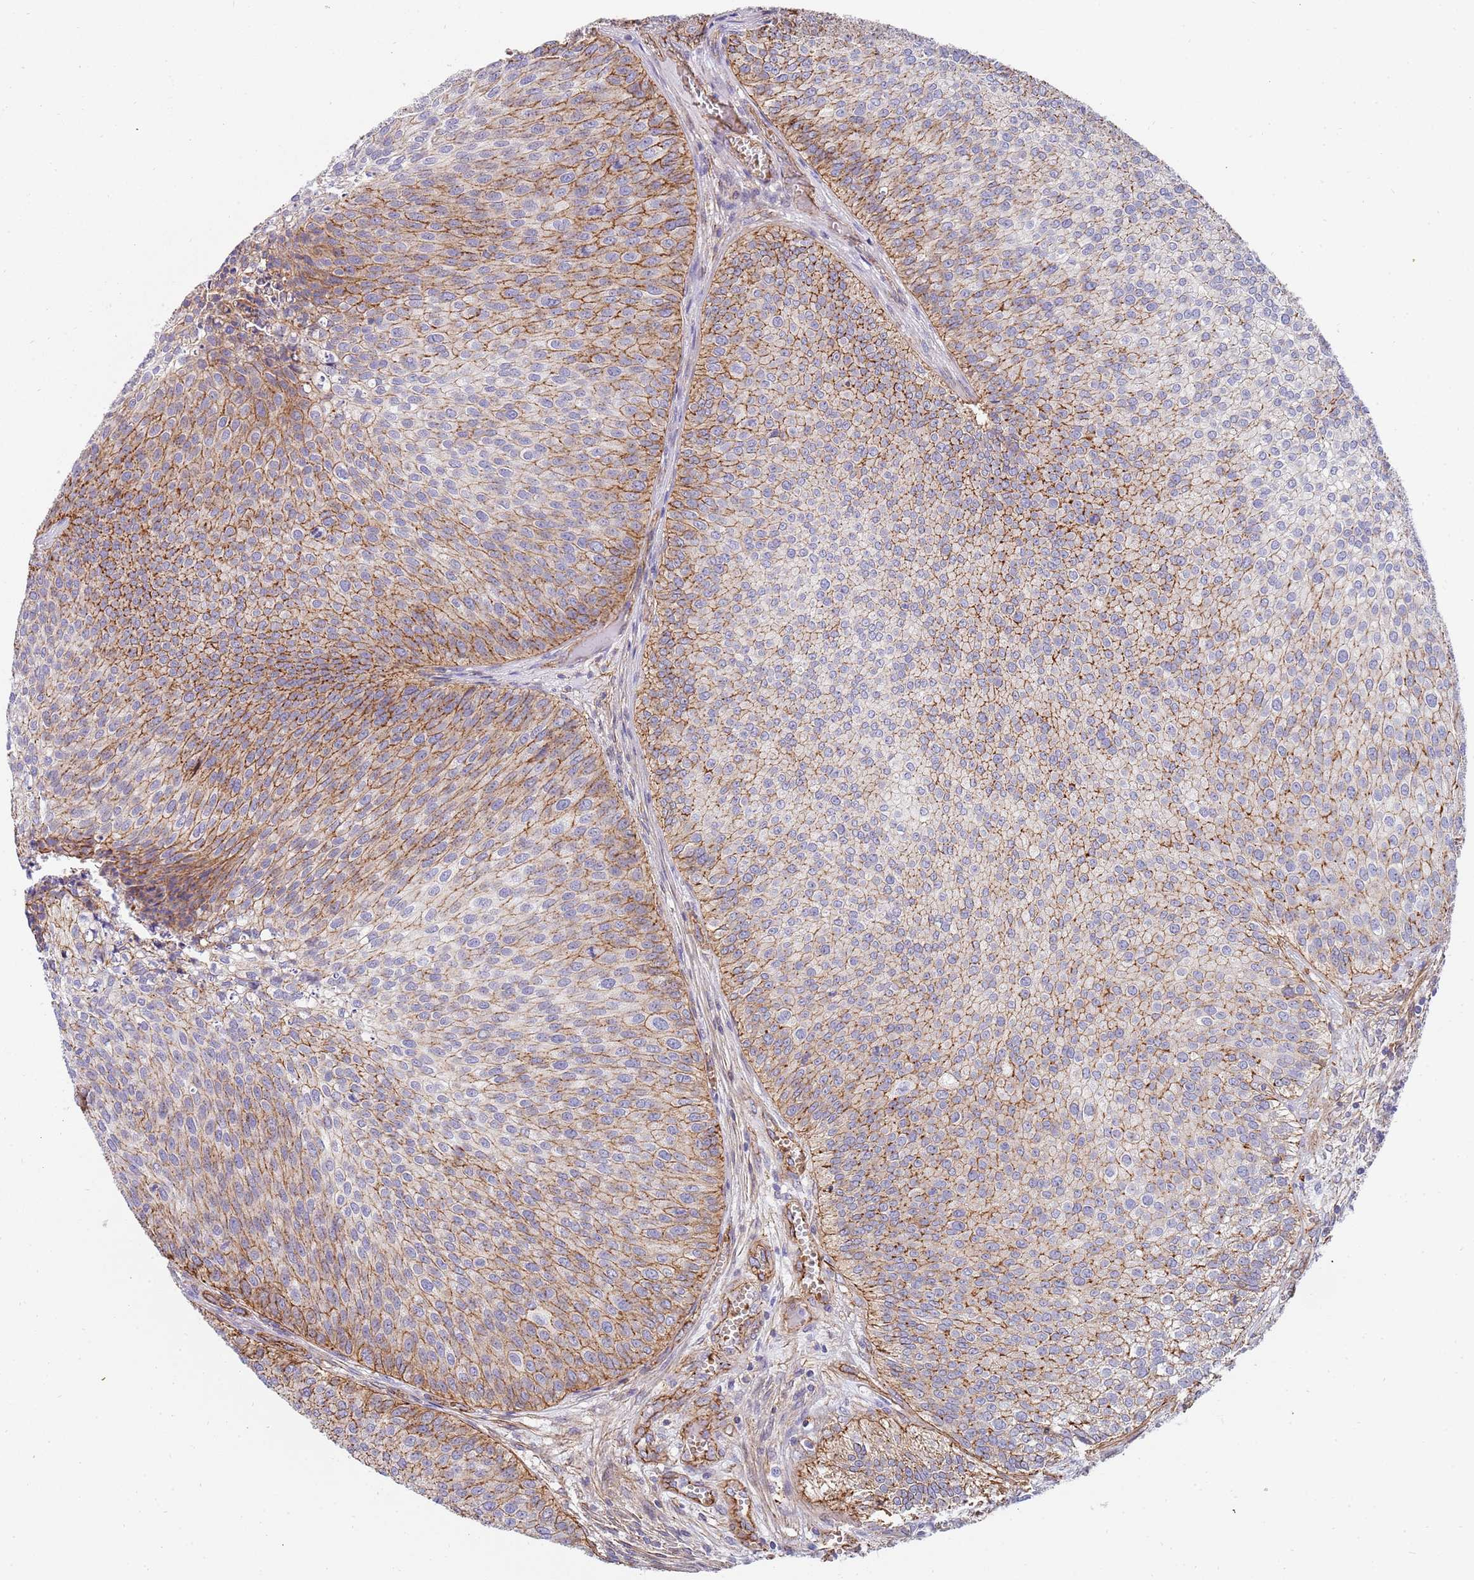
{"staining": {"intensity": "moderate", "quantity": ">75%", "location": "cytoplasmic/membranous"}, "tissue": "urothelial cancer", "cell_type": "Tumor cells", "image_type": "cancer", "snomed": [{"axis": "morphology", "description": "Urothelial carcinoma, Low grade"}, {"axis": "topography", "description": "Urinary bladder"}], "caption": "Human low-grade urothelial carcinoma stained for a protein (brown) shows moderate cytoplasmic/membranous positive expression in approximately >75% of tumor cells.", "gene": "GFRAL", "patient": {"sex": "male", "age": 84}}